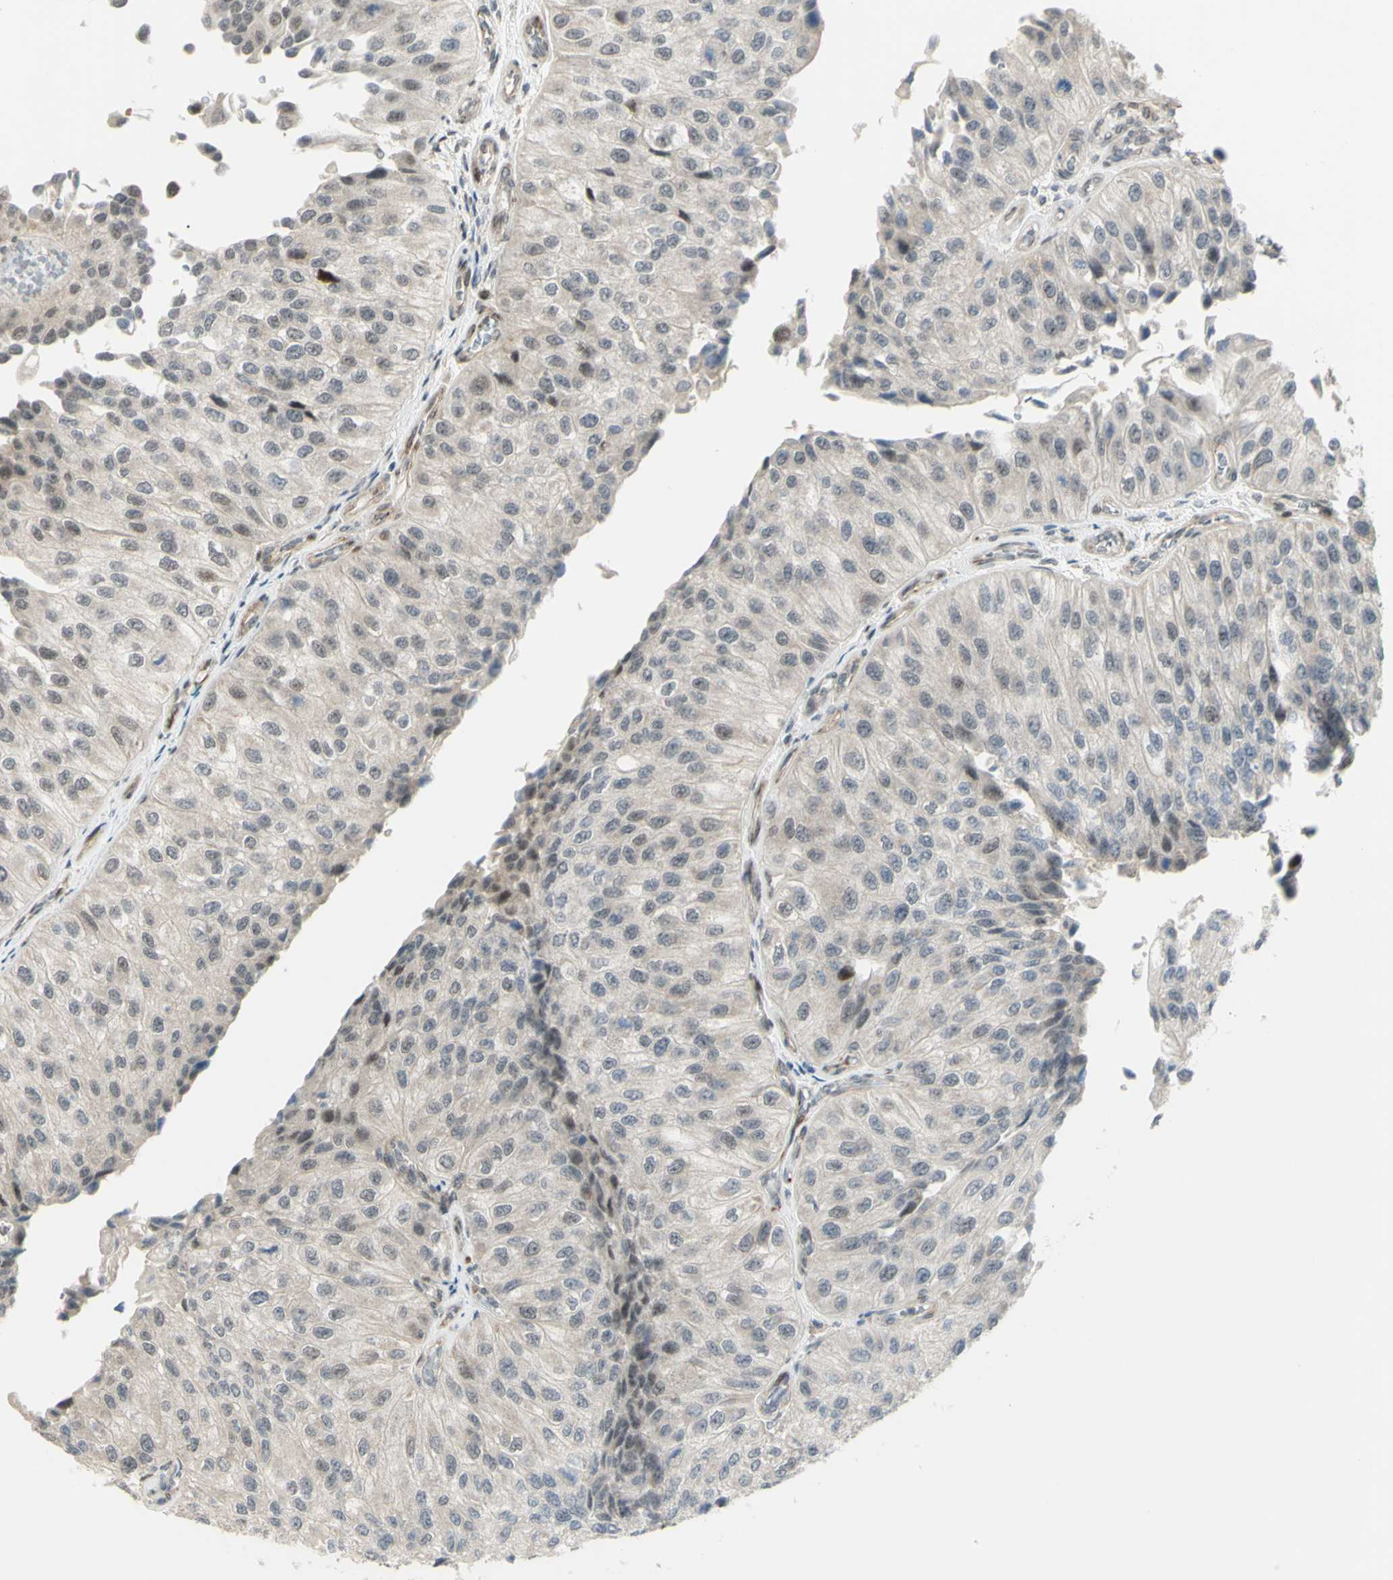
{"staining": {"intensity": "weak", "quantity": "<25%", "location": "nuclear"}, "tissue": "urothelial cancer", "cell_type": "Tumor cells", "image_type": "cancer", "snomed": [{"axis": "morphology", "description": "Urothelial carcinoma, High grade"}, {"axis": "topography", "description": "Kidney"}, {"axis": "topography", "description": "Urinary bladder"}], "caption": "Protein analysis of high-grade urothelial carcinoma demonstrates no significant expression in tumor cells.", "gene": "ZMYM6", "patient": {"sex": "male", "age": 77}}